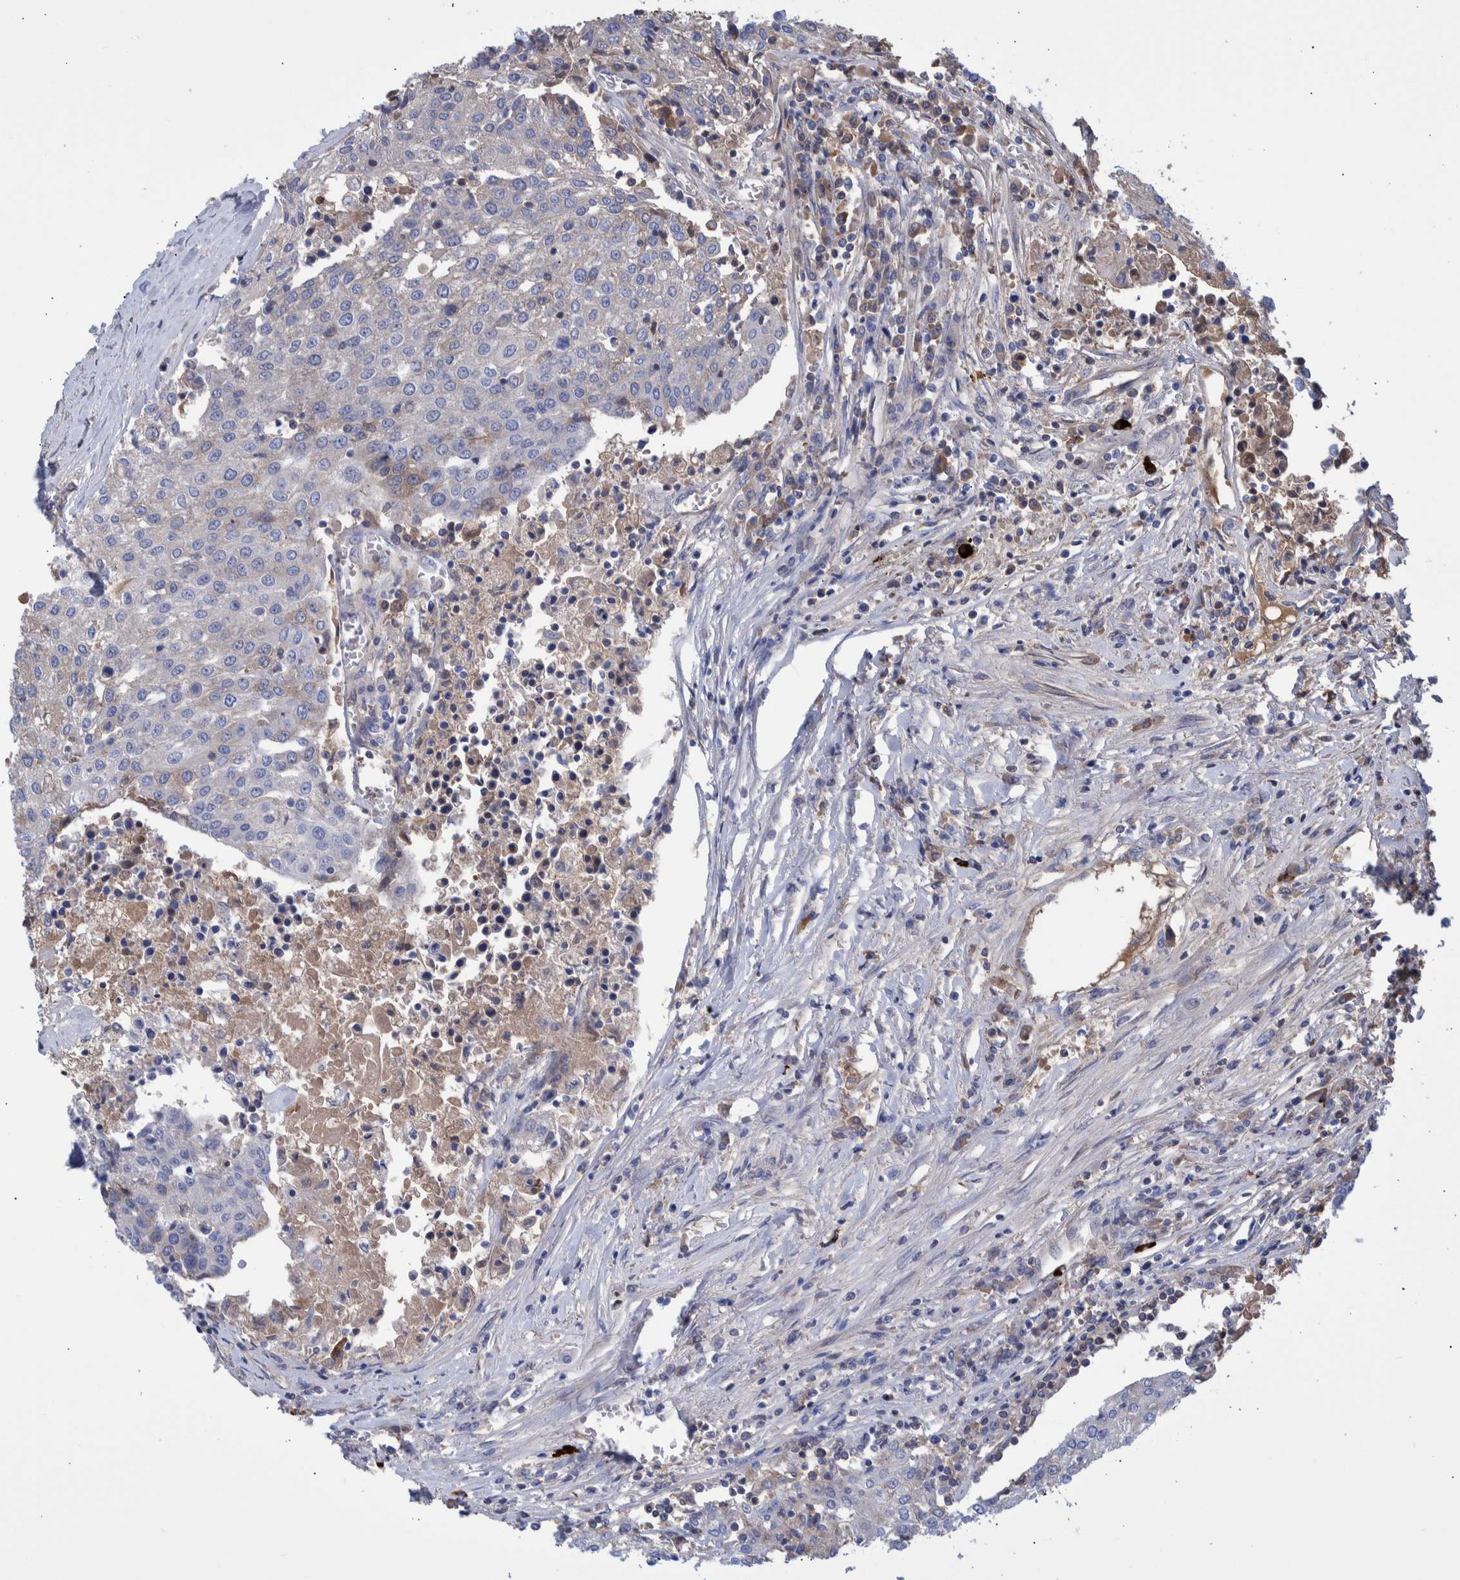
{"staining": {"intensity": "negative", "quantity": "none", "location": "none"}, "tissue": "urothelial cancer", "cell_type": "Tumor cells", "image_type": "cancer", "snomed": [{"axis": "morphology", "description": "Urothelial carcinoma, High grade"}, {"axis": "topography", "description": "Urinary bladder"}], "caption": "High power microscopy image of an immunohistochemistry photomicrograph of urothelial cancer, revealing no significant expression in tumor cells. (Immunohistochemistry, brightfield microscopy, high magnification).", "gene": "DLL4", "patient": {"sex": "female", "age": 85}}